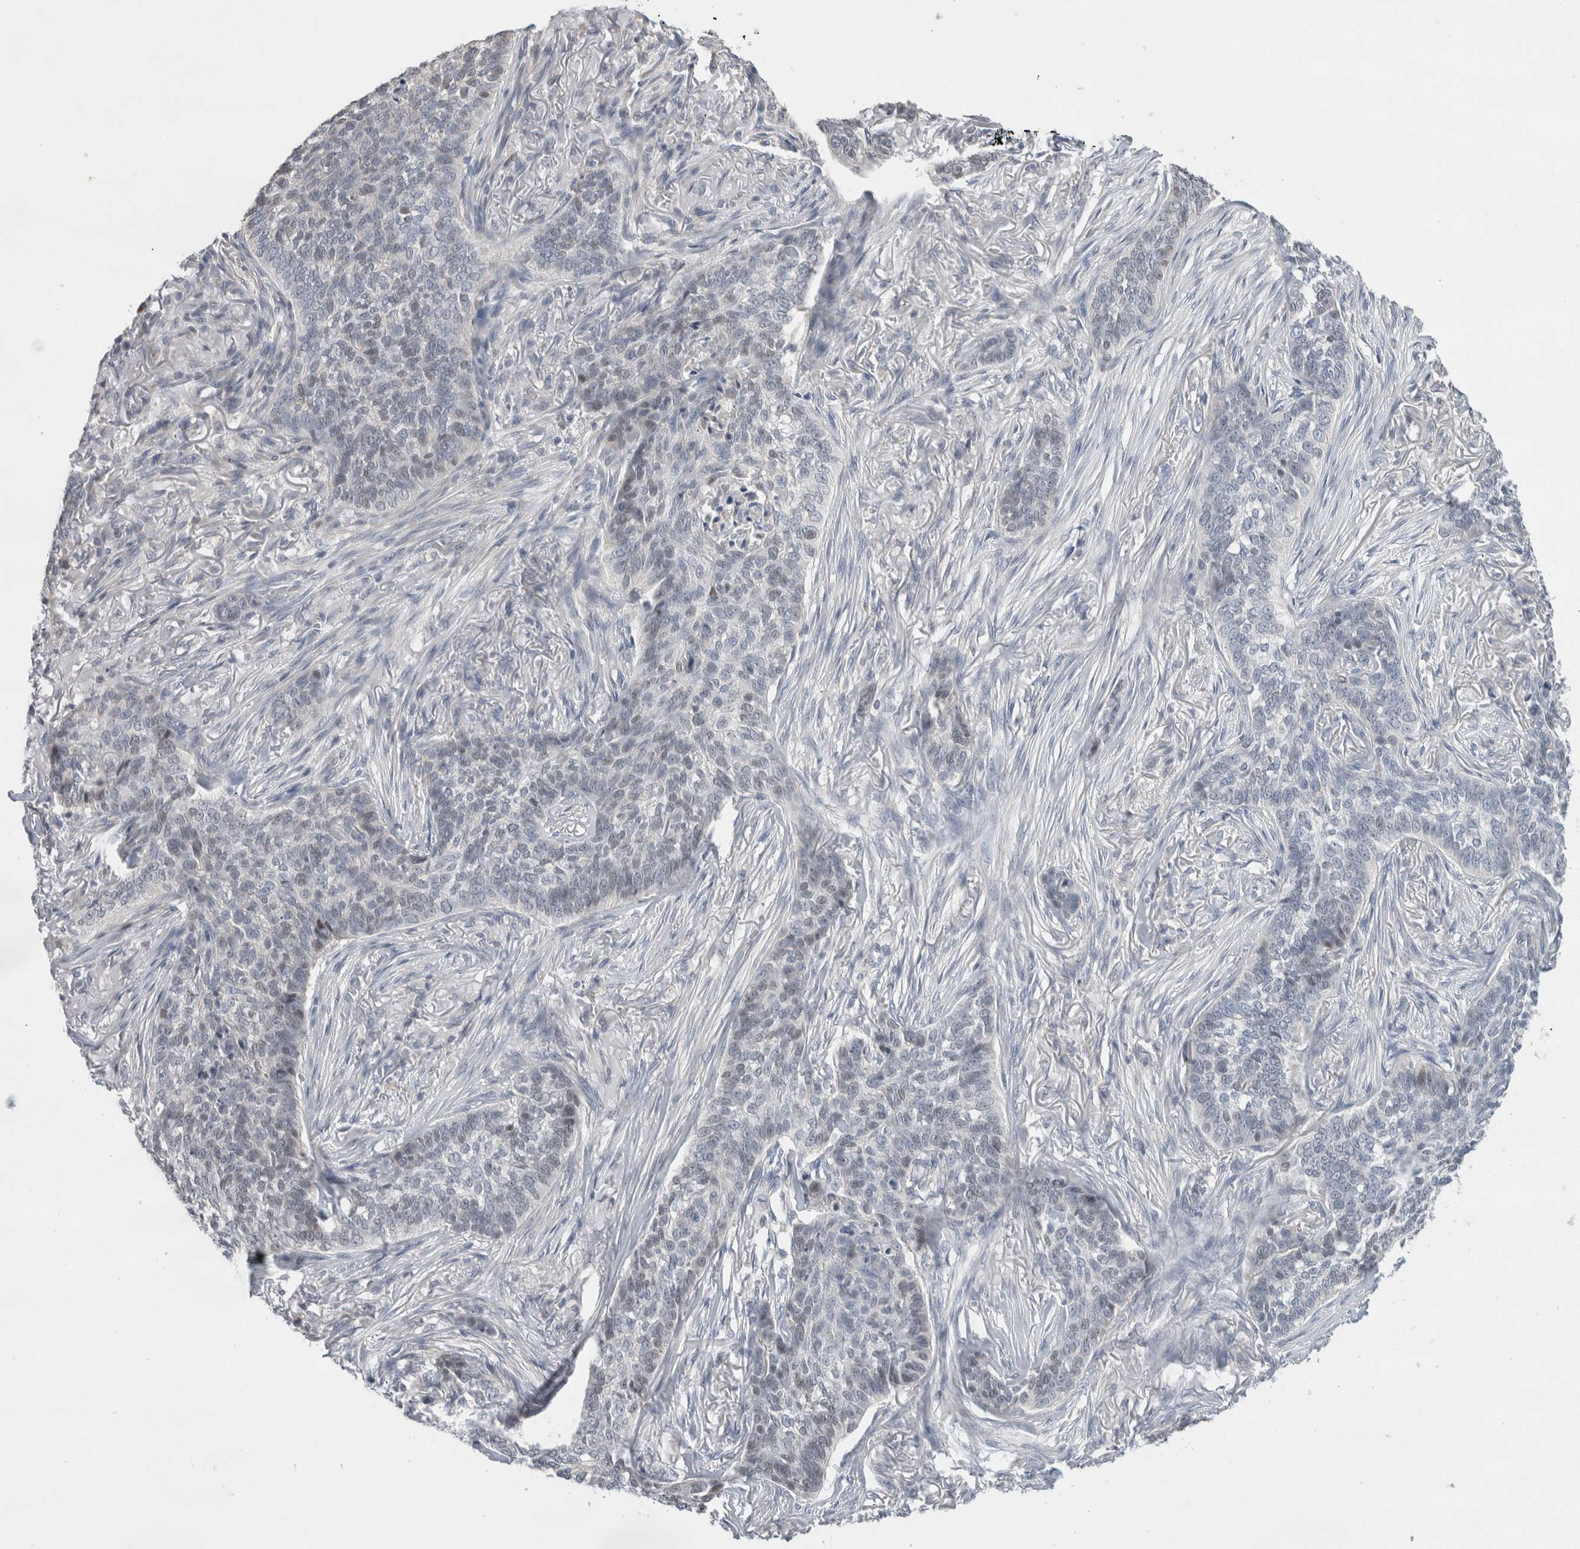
{"staining": {"intensity": "negative", "quantity": "none", "location": "none"}, "tissue": "skin cancer", "cell_type": "Tumor cells", "image_type": "cancer", "snomed": [{"axis": "morphology", "description": "Basal cell carcinoma"}, {"axis": "topography", "description": "Skin"}], "caption": "Tumor cells are negative for brown protein staining in skin cancer. The staining is performed using DAB brown chromogen with nuclei counter-stained in using hematoxylin.", "gene": "SYTL5", "patient": {"sex": "male", "age": 85}}